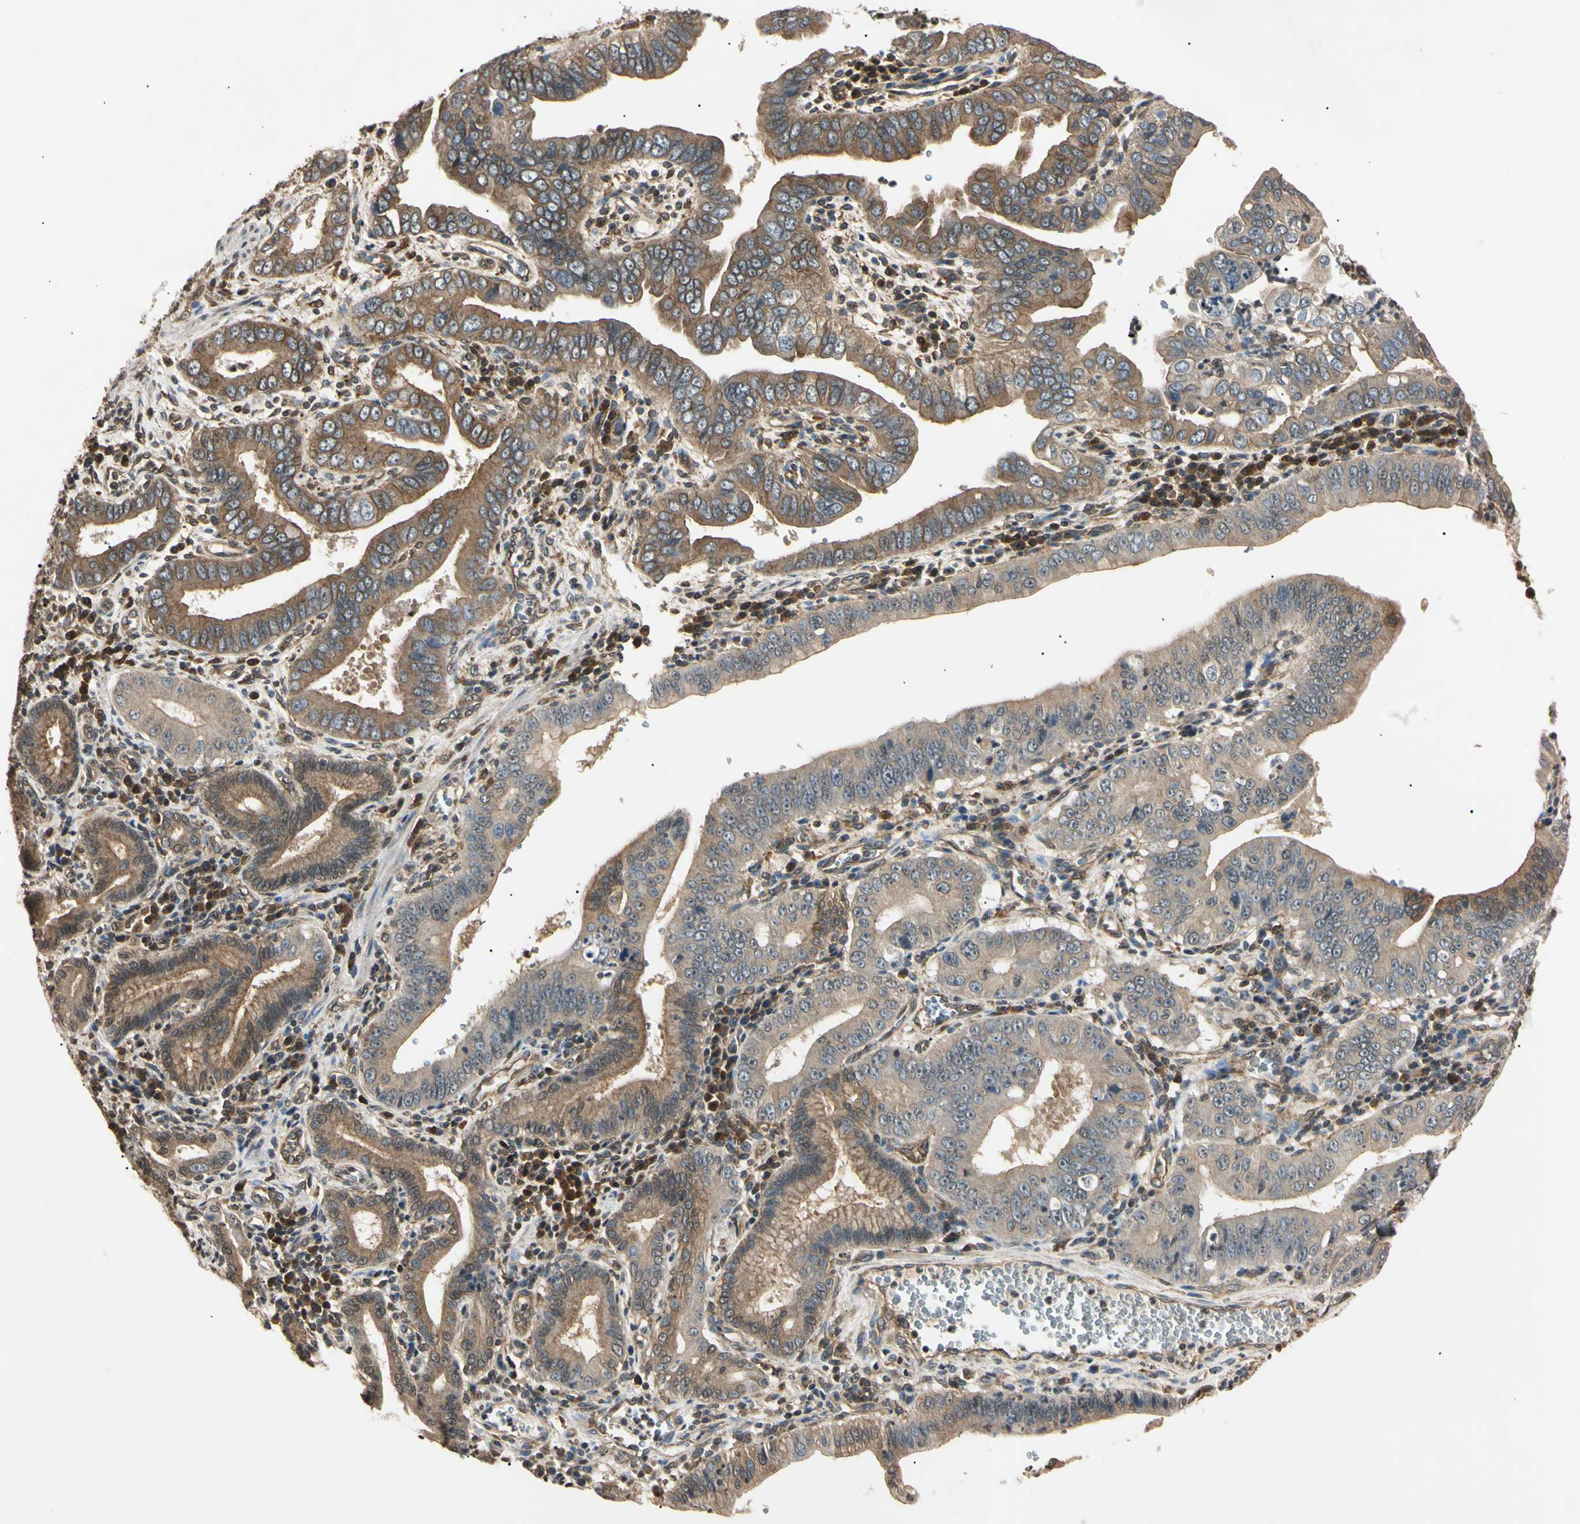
{"staining": {"intensity": "moderate", "quantity": "25%-75%", "location": "cytoplasmic/membranous"}, "tissue": "pancreatic cancer", "cell_type": "Tumor cells", "image_type": "cancer", "snomed": [{"axis": "morphology", "description": "Normal tissue, NOS"}, {"axis": "topography", "description": "Lymph node"}], "caption": "An immunohistochemistry (IHC) image of tumor tissue is shown. Protein staining in brown highlights moderate cytoplasmic/membranous positivity in pancreatic cancer within tumor cells. (DAB = brown stain, brightfield microscopy at high magnification).", "gene": "EPN1", "patient": {"sex": "male", "age": 50}}